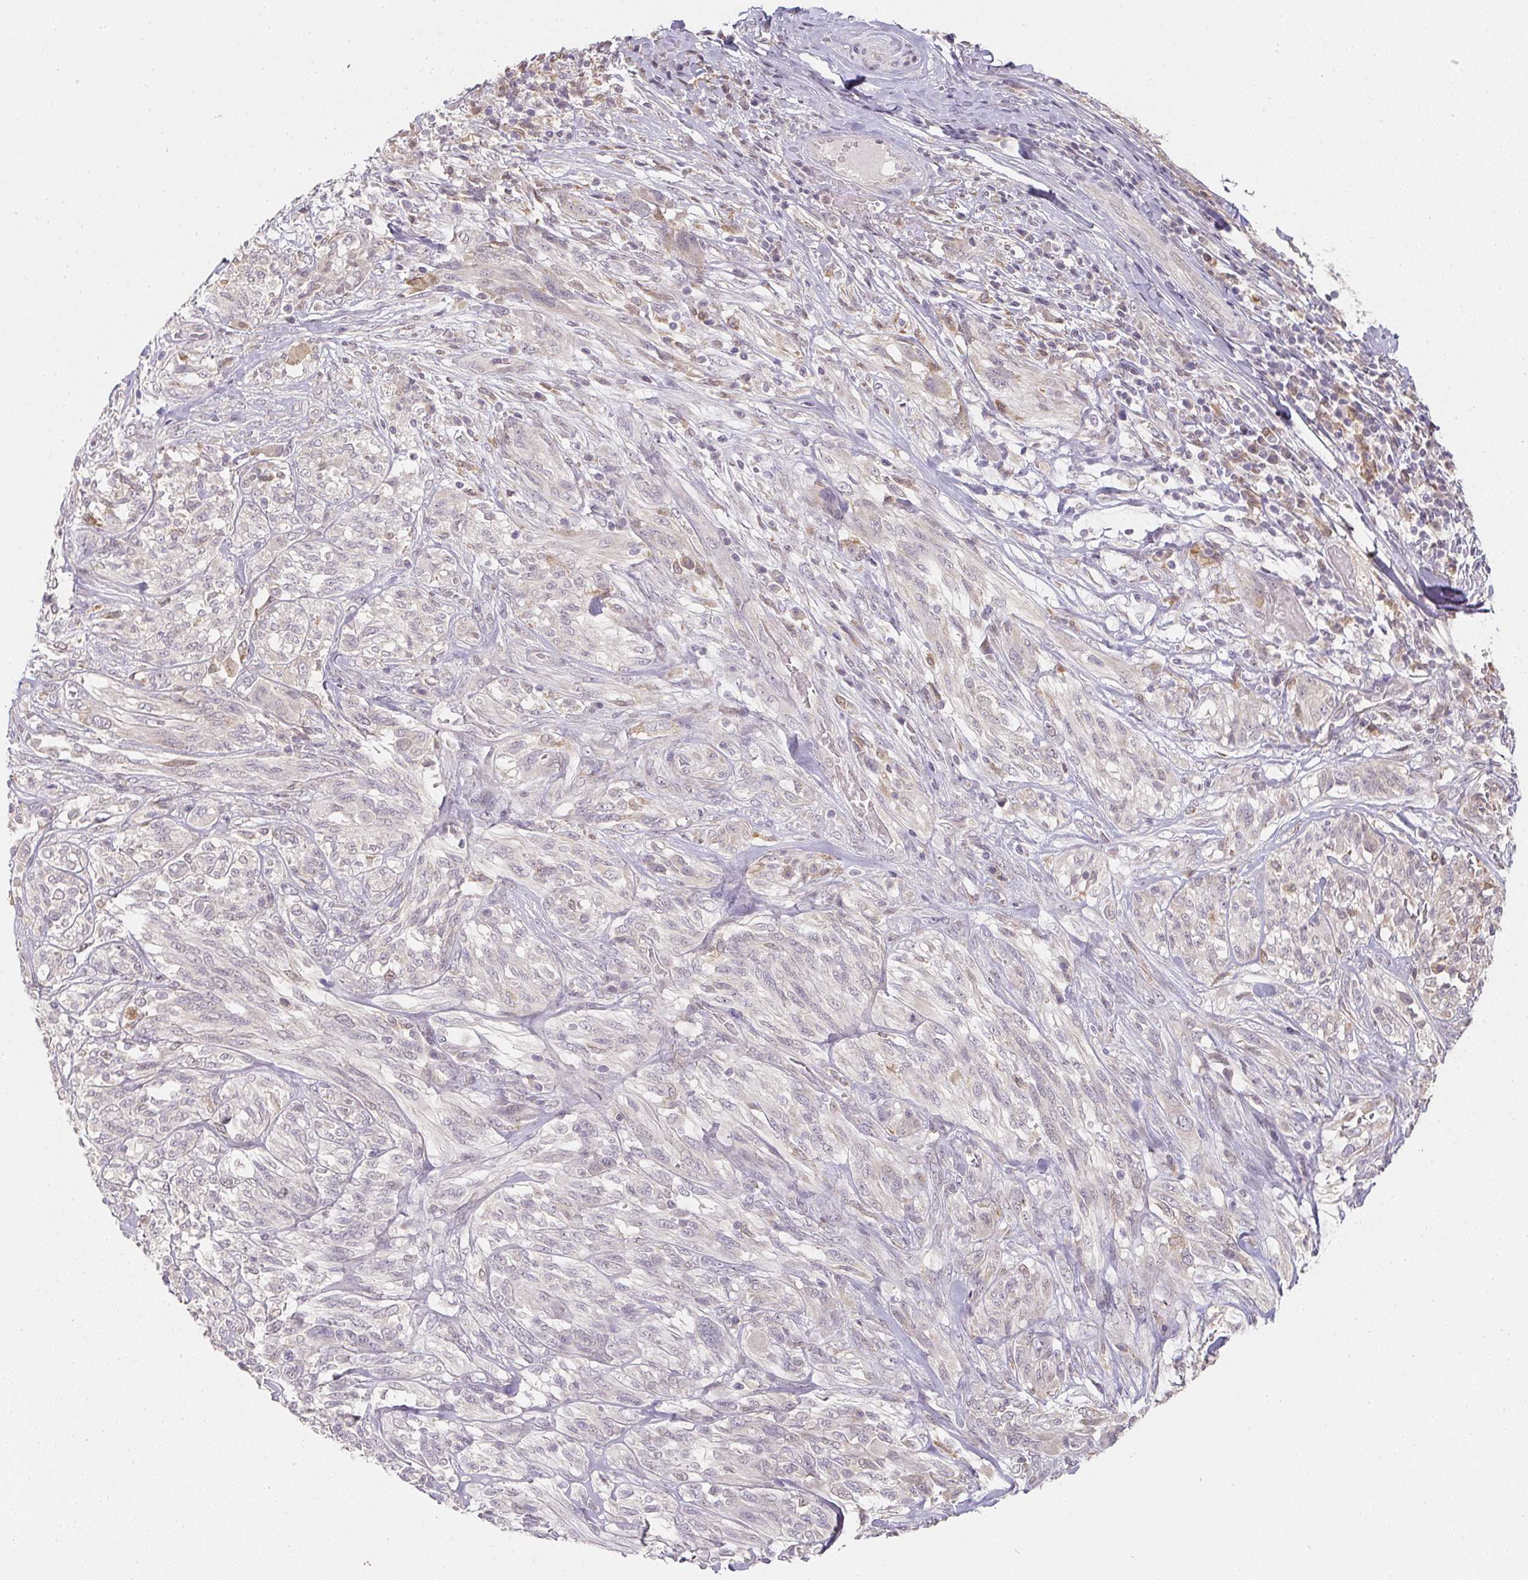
{"staining": {"intensity": "weak", "quantity": "25%-75%", "location": "cytoplasmic/membranous"}, "tissue": "melanoma", "cell_type": "Tumor cells", "image_type": "cancer", "snomed": [{"axis": "morphology", "description": "Malignant melanoma, NOS"}, {"axis": "topography", "description": "Skin"}], "caption": "Immunohistochemistry (IHC) of melanoma exhibits low levels of weak cytoplasmic/membranous staining in approximately 25%-75% of tumor cells. (Stains: DAB in brown, nuclei in blue, Microscopy: brightfield microscopy at high magnification).", "gene": "SOAT1", "patient": {"sex": "female", "age": 91}}